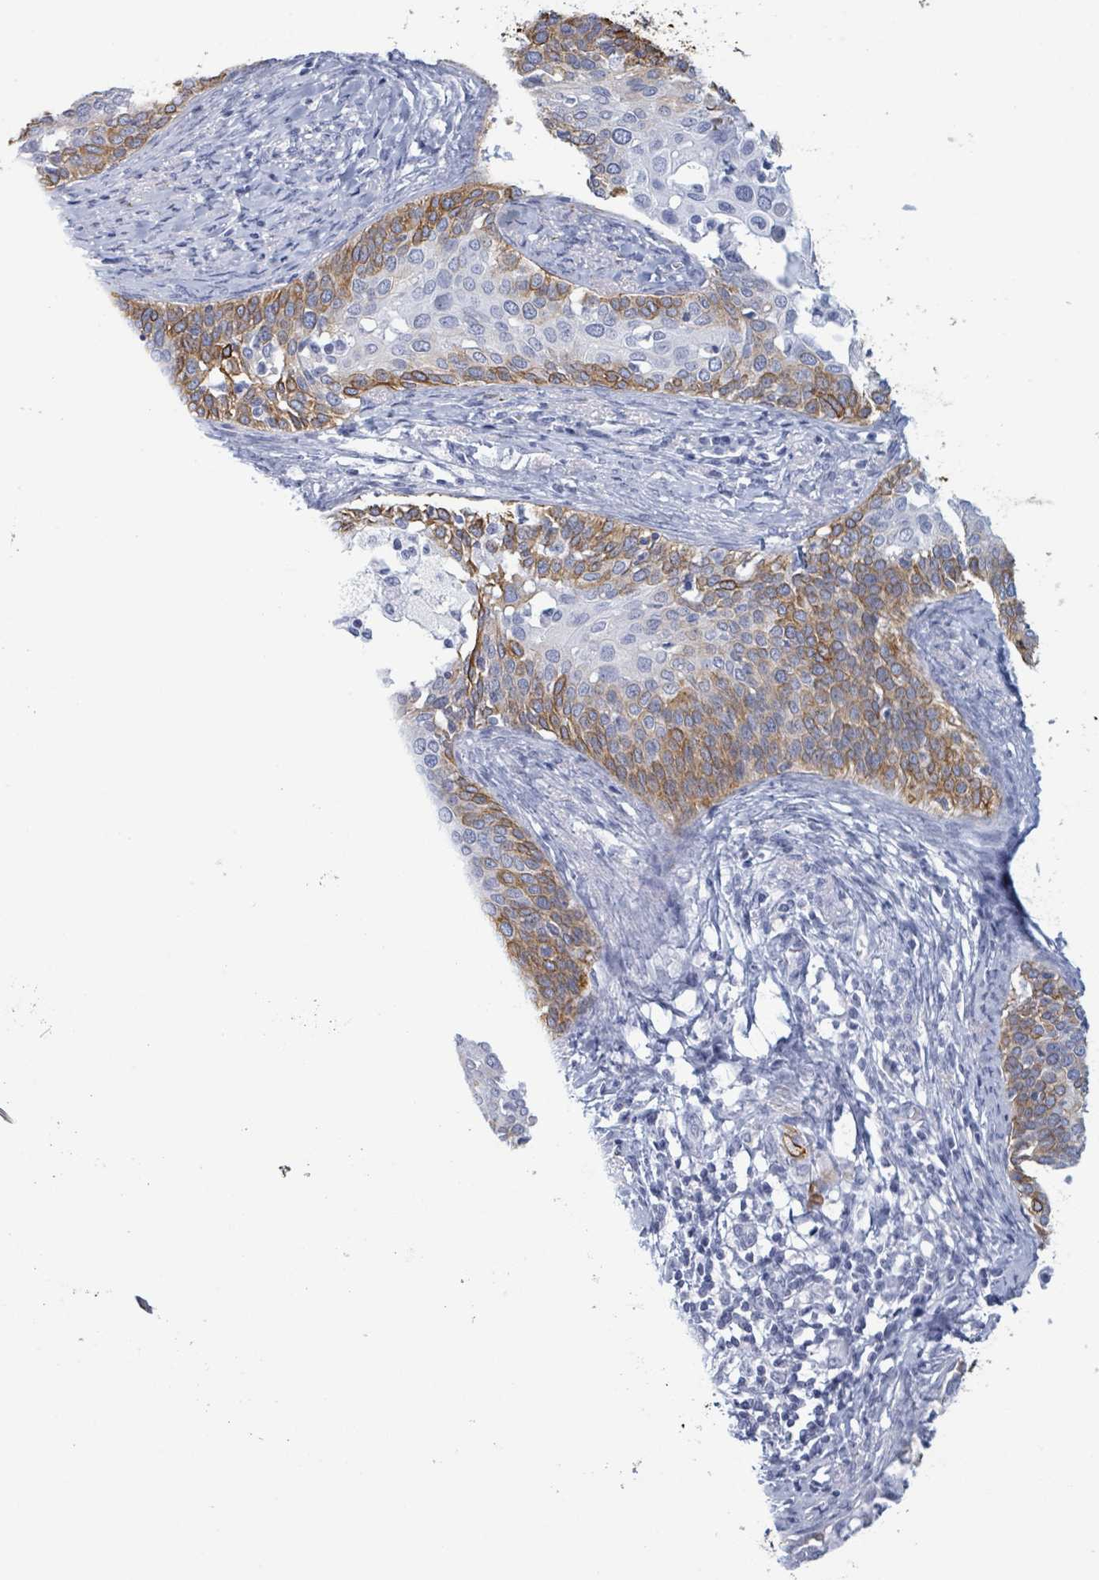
{"staining": {"intensity": "moderate", "quantity": ">75%", "location": "cytoplasmic/membranous"}, "tissue": "cervical cancer", "cell_type": "Tumor cells", "image_type": "cancer", "snomed": [{"axis": "morphology", "description": "Squamous cell carcinoma, NOS"}, {"axis": "topography", "description": "Cervix"}], "caption": "Immunohistochemical staining of cervical cancer (squamous cell carcinoma) displays medium levels of moderate cytoplasmic/membranous staining in approximately >75% of tumor cells. (Brightfield microscopy of DAB IHC at high magnification).", "gene": "KRT8", "patient": {"sex": "female", "age": 44}}